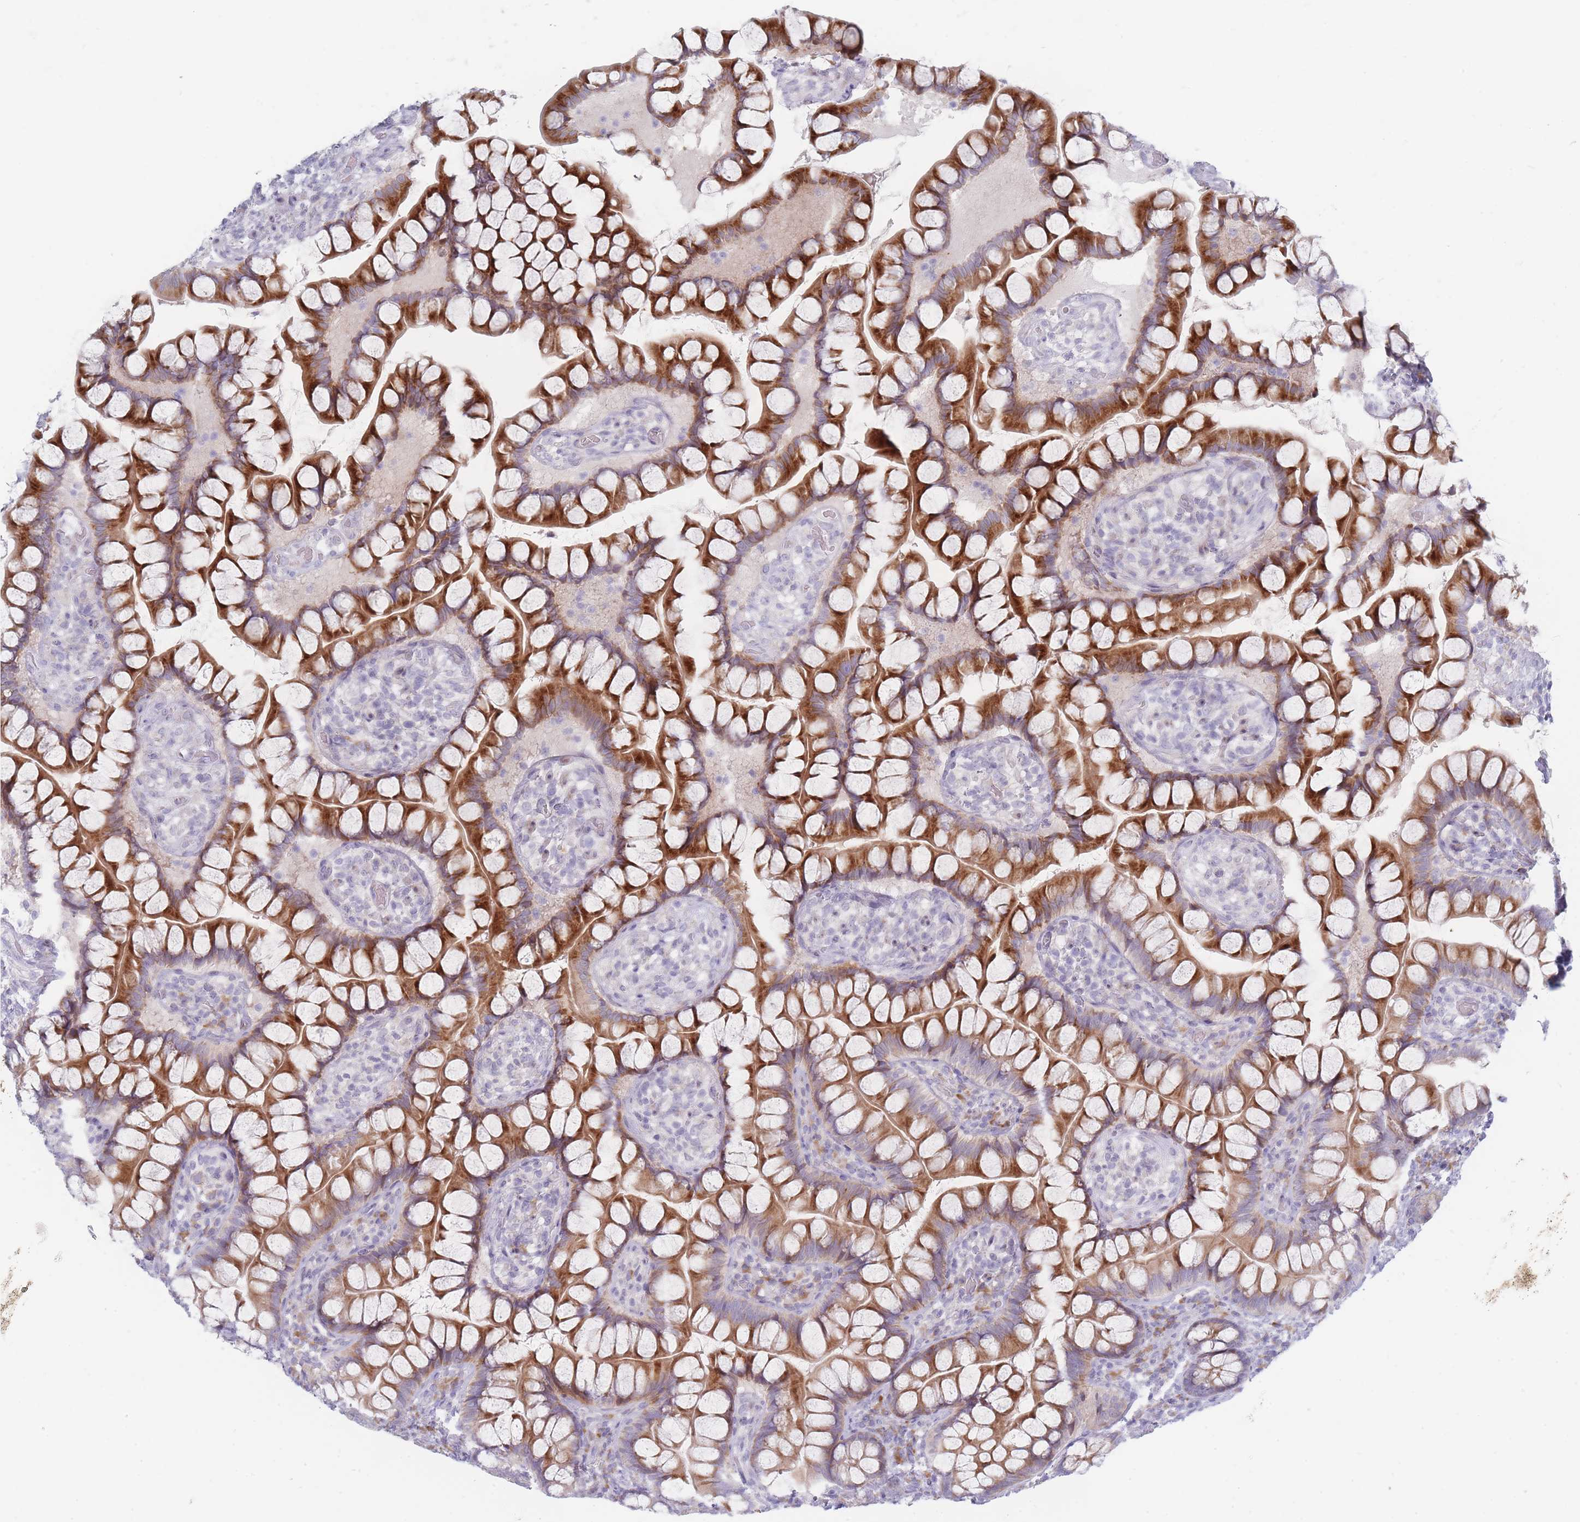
{"staining": {"intensity": "strong", "quantity": "25%-75%", "location": "cytoplasmic/membranous"}, "tissue": "small intestine", "cell_type": "Glandular cells", "image_type": "normal", "snomed": [{"axis": "morphology", "description": "Normal tissue, NOS"}, {"axis": "topography", "description": "Small intestine"}], "caption": "Small intestine stained for a protein shows strong cytoplasmic/membranous positivity in glandular cells. (DAB (3,3'-diaminobenzidine) IHC with brightfield microscopy, high magnification).", "gene": "SPATS1", "patient": {"sex": "male", "age": 70}}